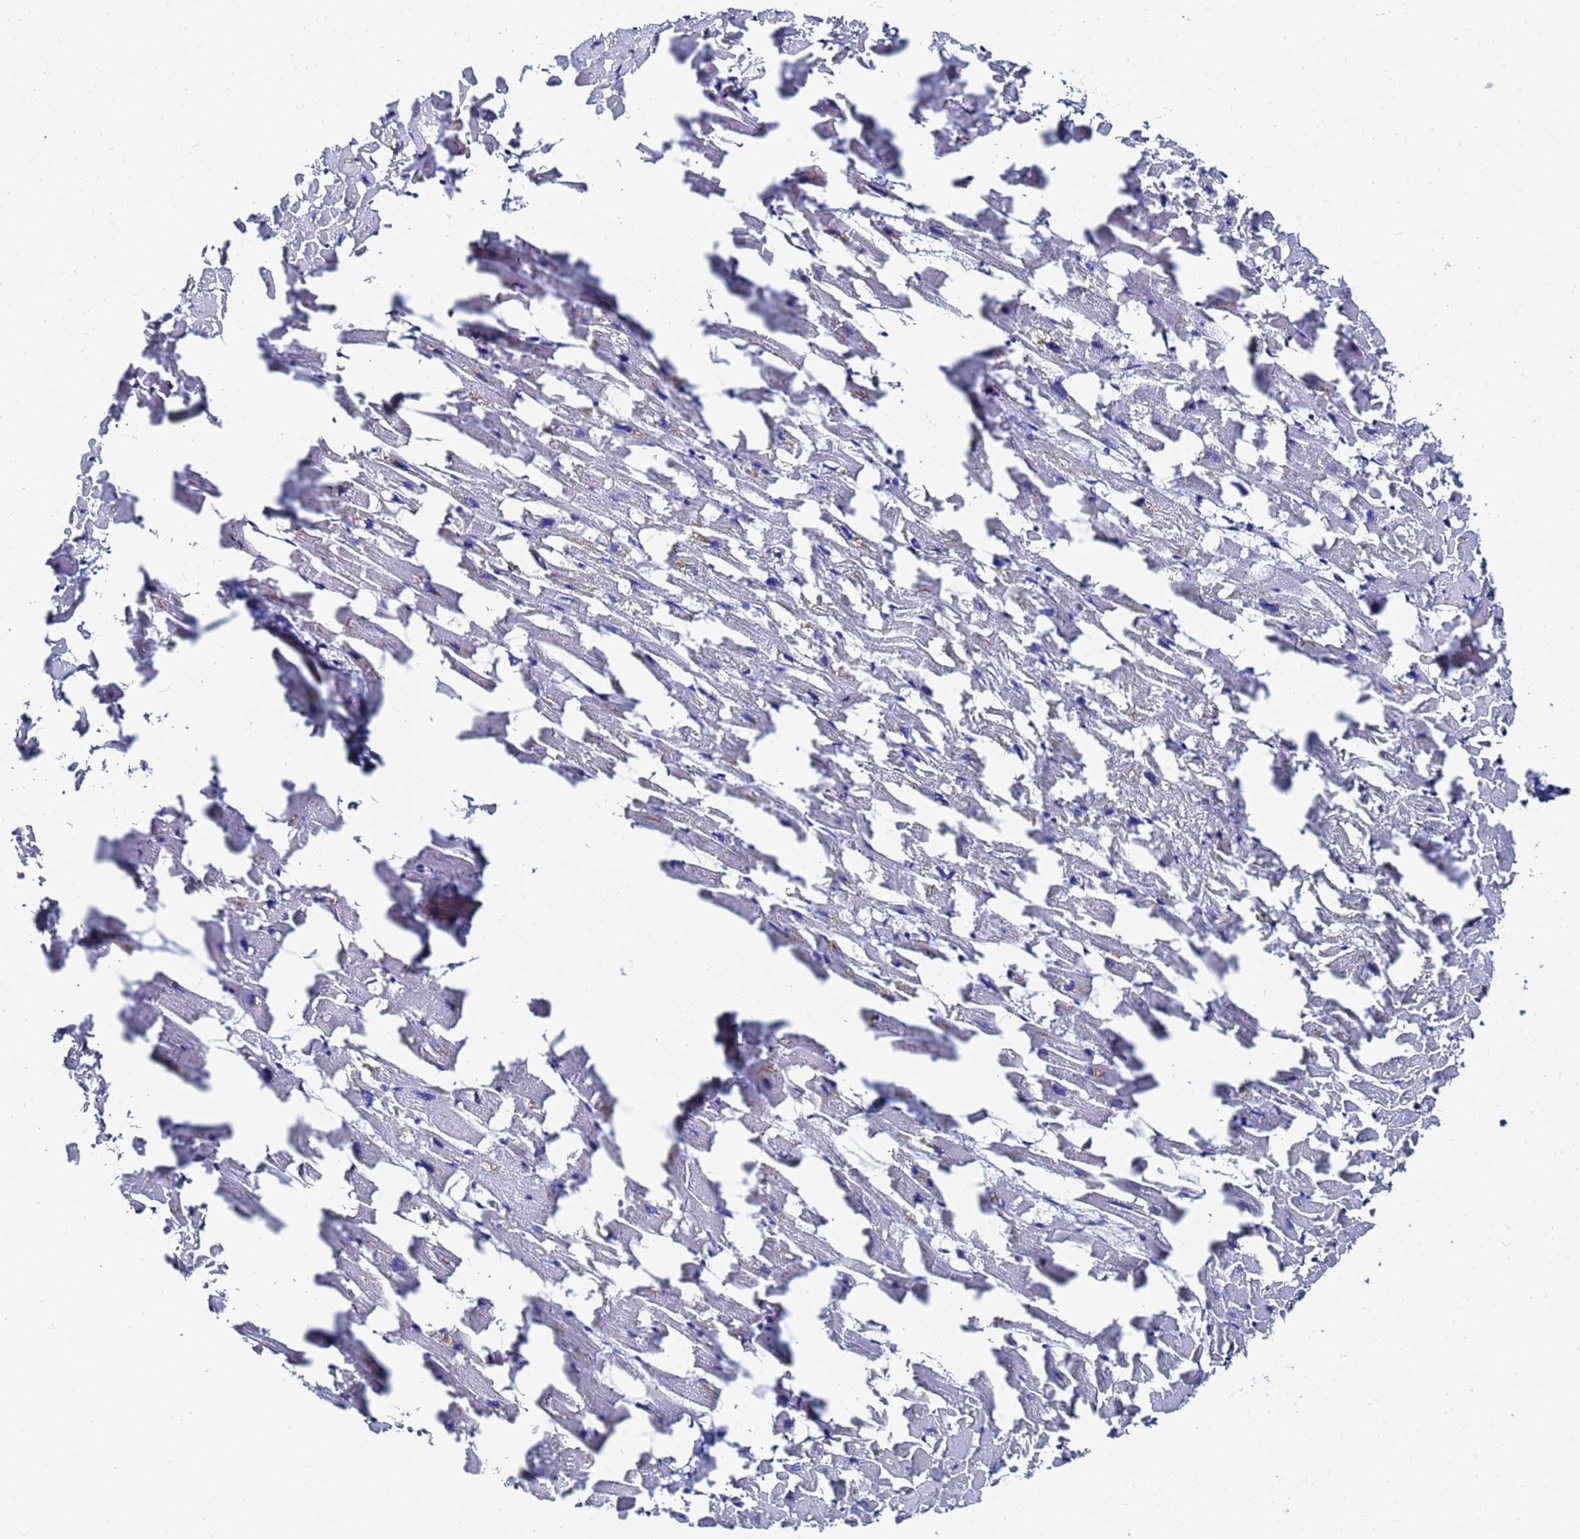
{"staining": {"intensity": "negative", "quantity": "none", "location": "none"}, "tissue": "heart muscle", "cell_type": "Cardiomyocytes", "image_type": "normal", "snomed": [{"axis": "morphology", "description": "Normal tissue, NOS"}, {"axis": "topography", "description": "Heart"}], "caption": "High power microscopy micrograph of an IHC photomicrograph of unremarkable heart muscle, revealing no significant positivity in cardiomyocytes.", "gene": "GGT1", "patient": {"sex": "female", "age": 64}}